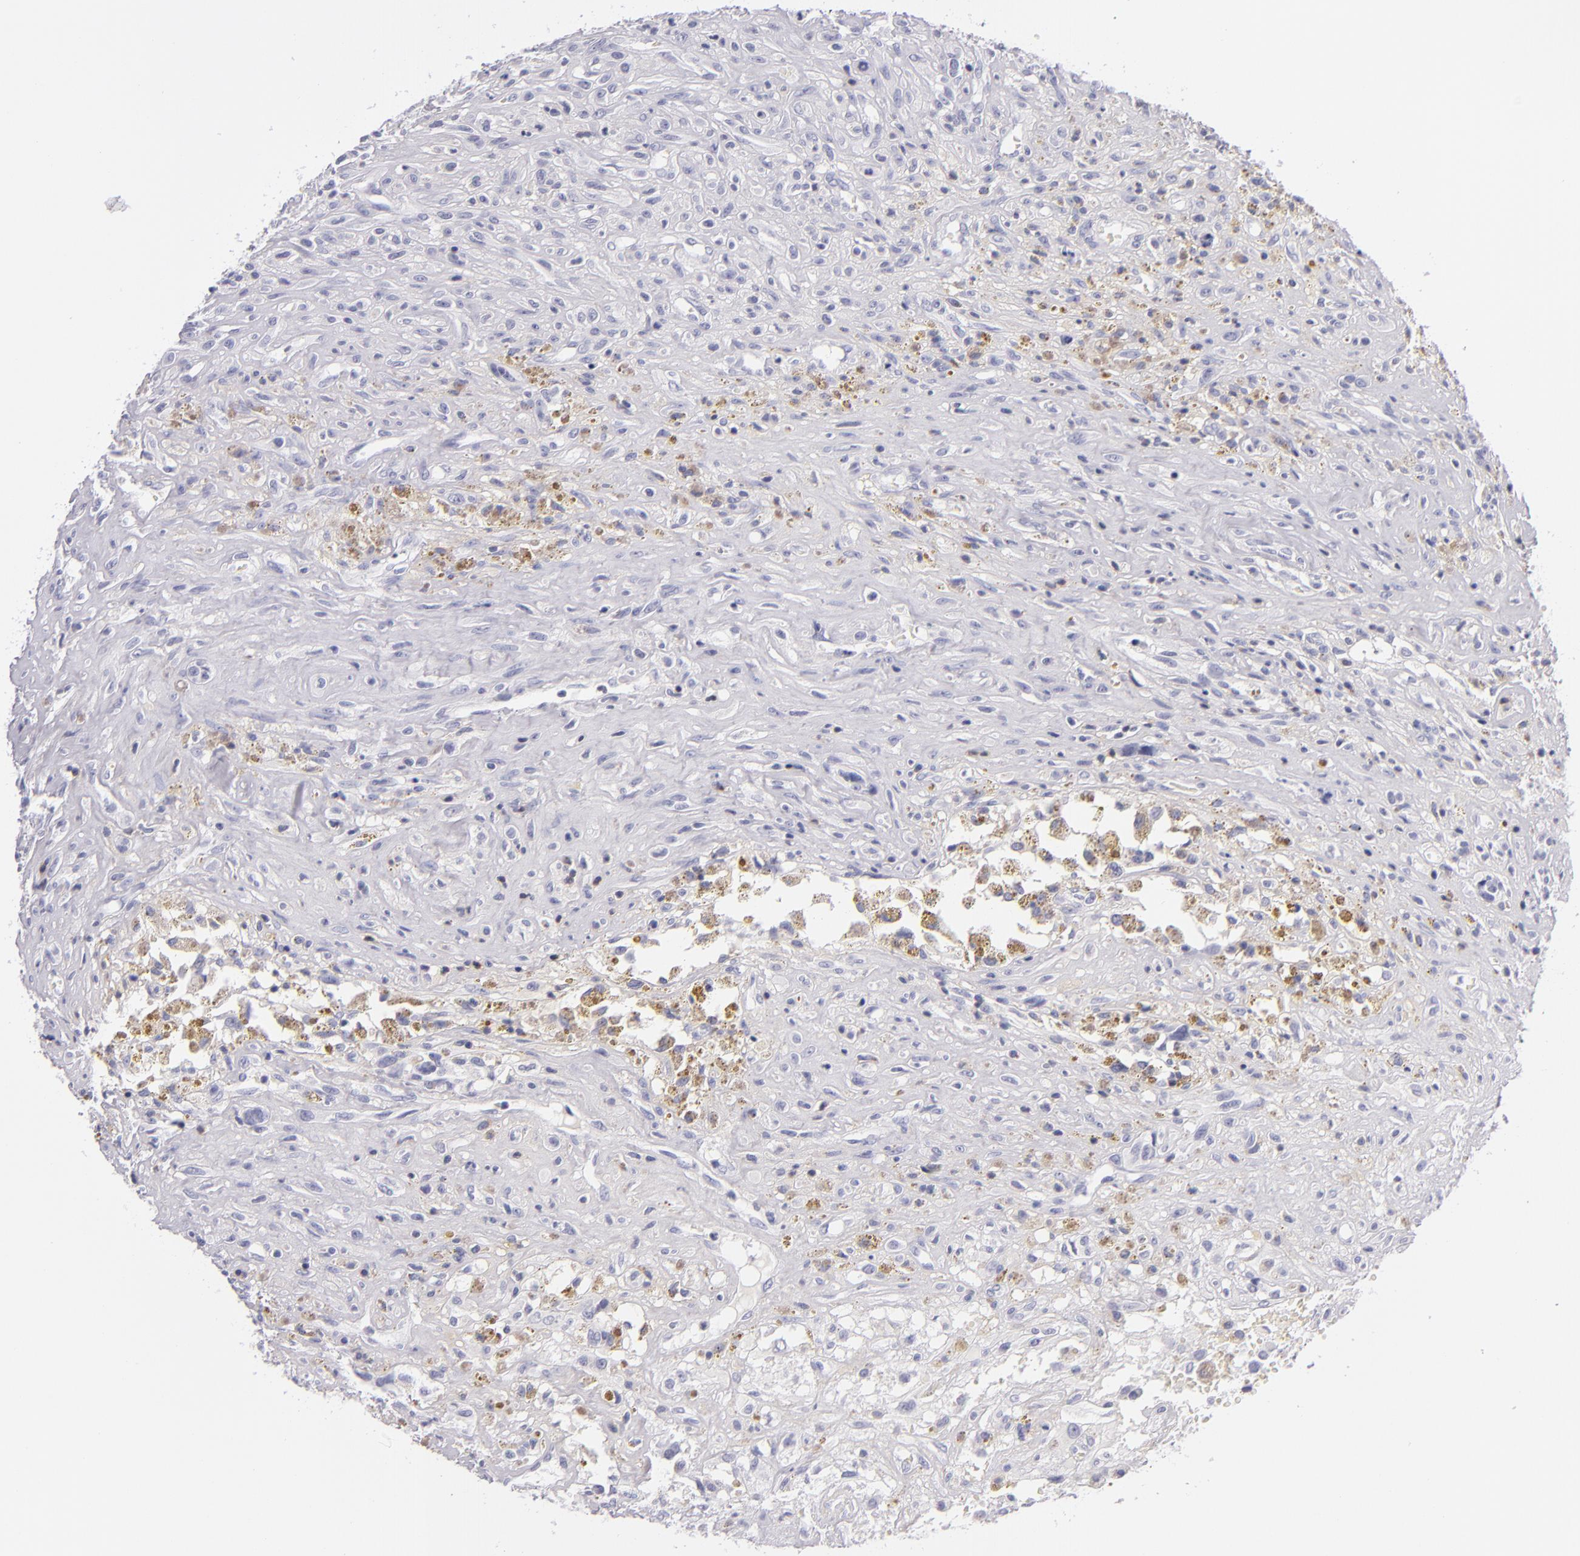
{"staining": {"intensity": "negative", "quantity": "none", "location": "none"}, "tissue": "glioma", "cell_type": "Tumor cells", "image_type": "cancer", "snomed": [{"axis": "morphology", "description": "Glioma, malignant, High grade"}, {"axis": "topography", "description": "Brain"}], "caption": "Tumor cells show no significant protein staining in glioma.", "gene": "CD48", "patient": {"sex": "male", "age": 66}}